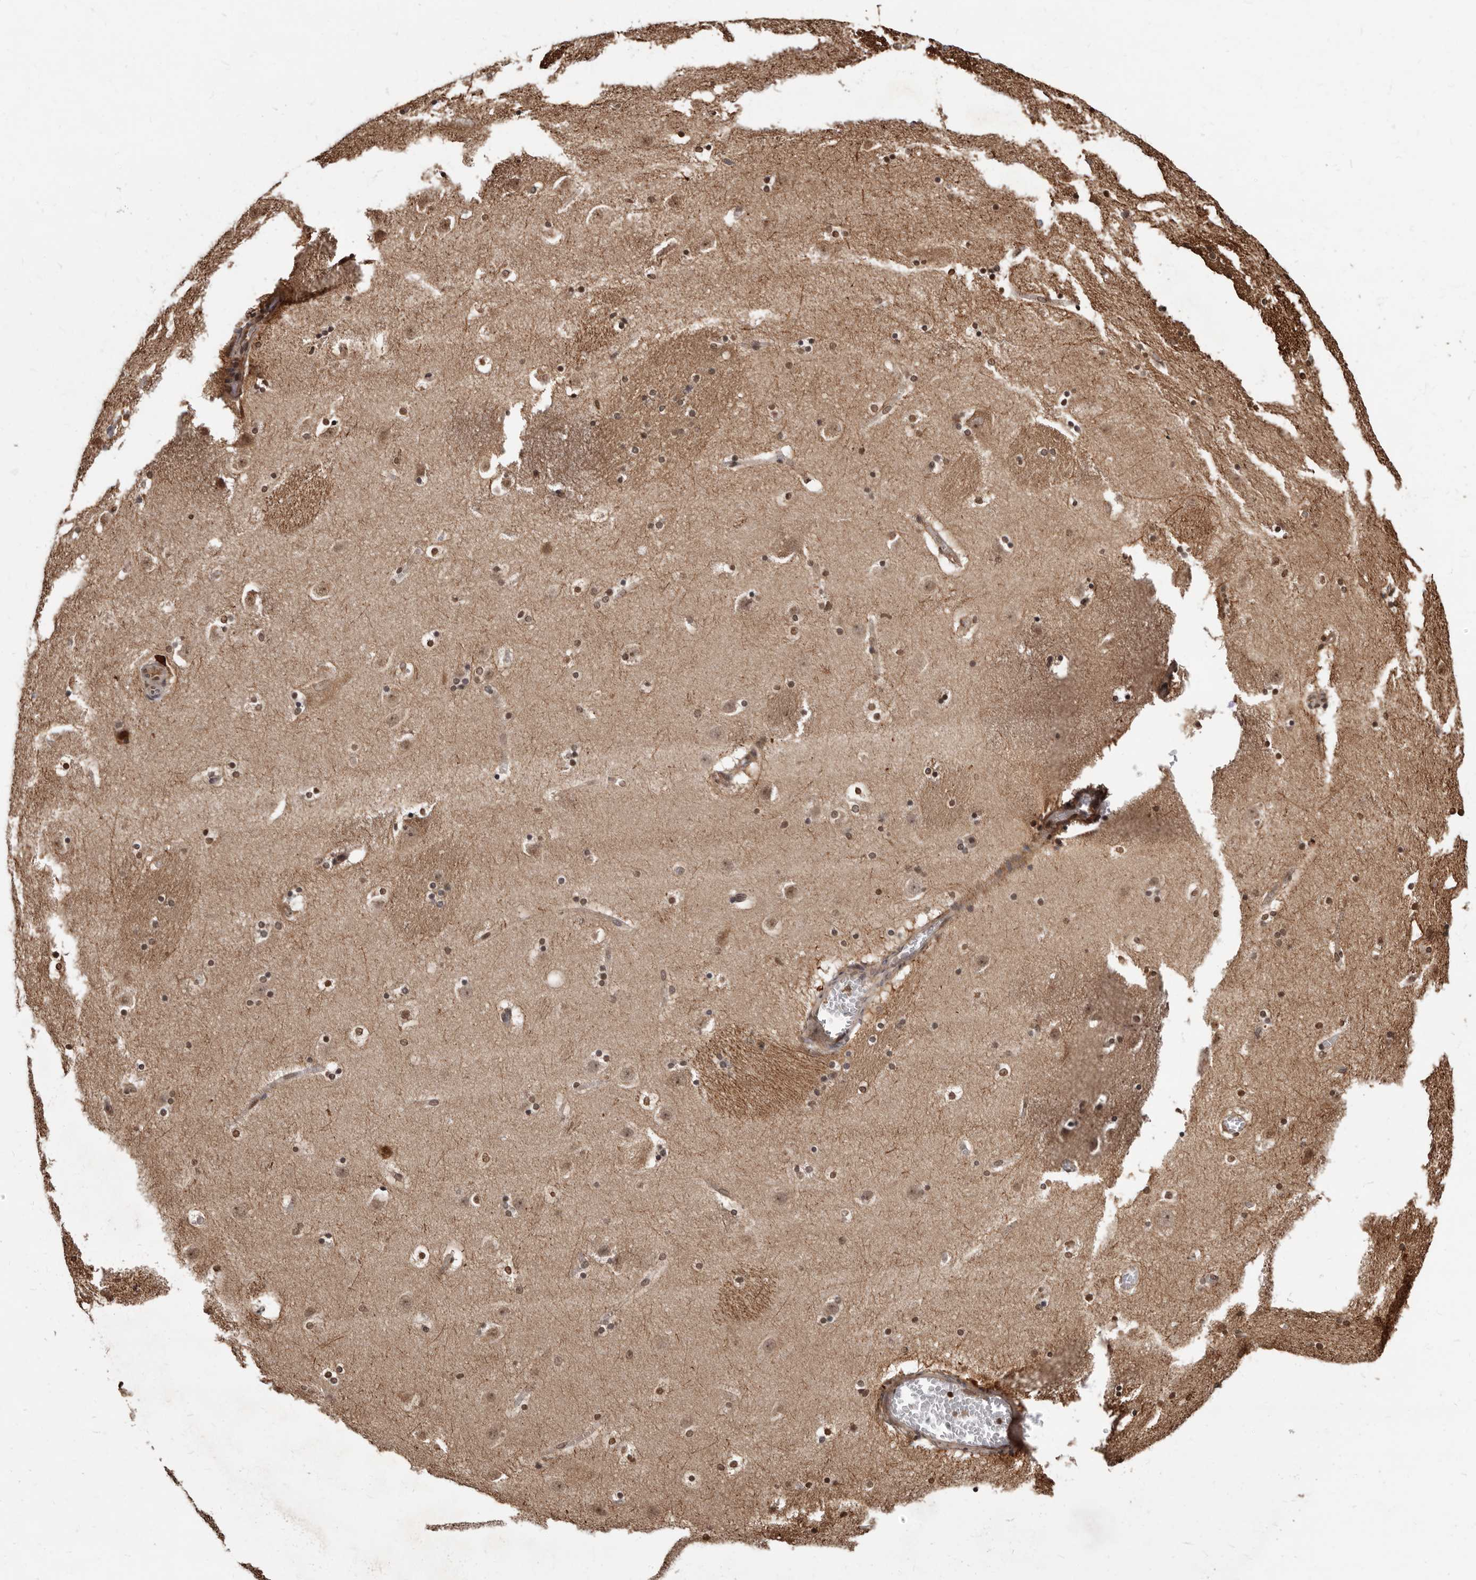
{"staining": {"intensity": "moderate", "quantity": "25%-75%", "location": "nuclear"}, "tissue": "caudate", "cell_type": "Glial cells", "image_type": "normal", "snomed": [{"axis": "morphology", "description": "Normal tissue, NOS"}, {"axis": "topography", "description": "Lateral ventricle wall"}], "caption": "Immunohistochemistry (IHC) (DAB (3,3'-diaminobenzidine)) staining of unremarkable caudate exhibits moderate nuclear protein positivity in about 25%-75% of glial cells.", "gene": "WEE2", "patient": {"sex": "male", "age": 45}}